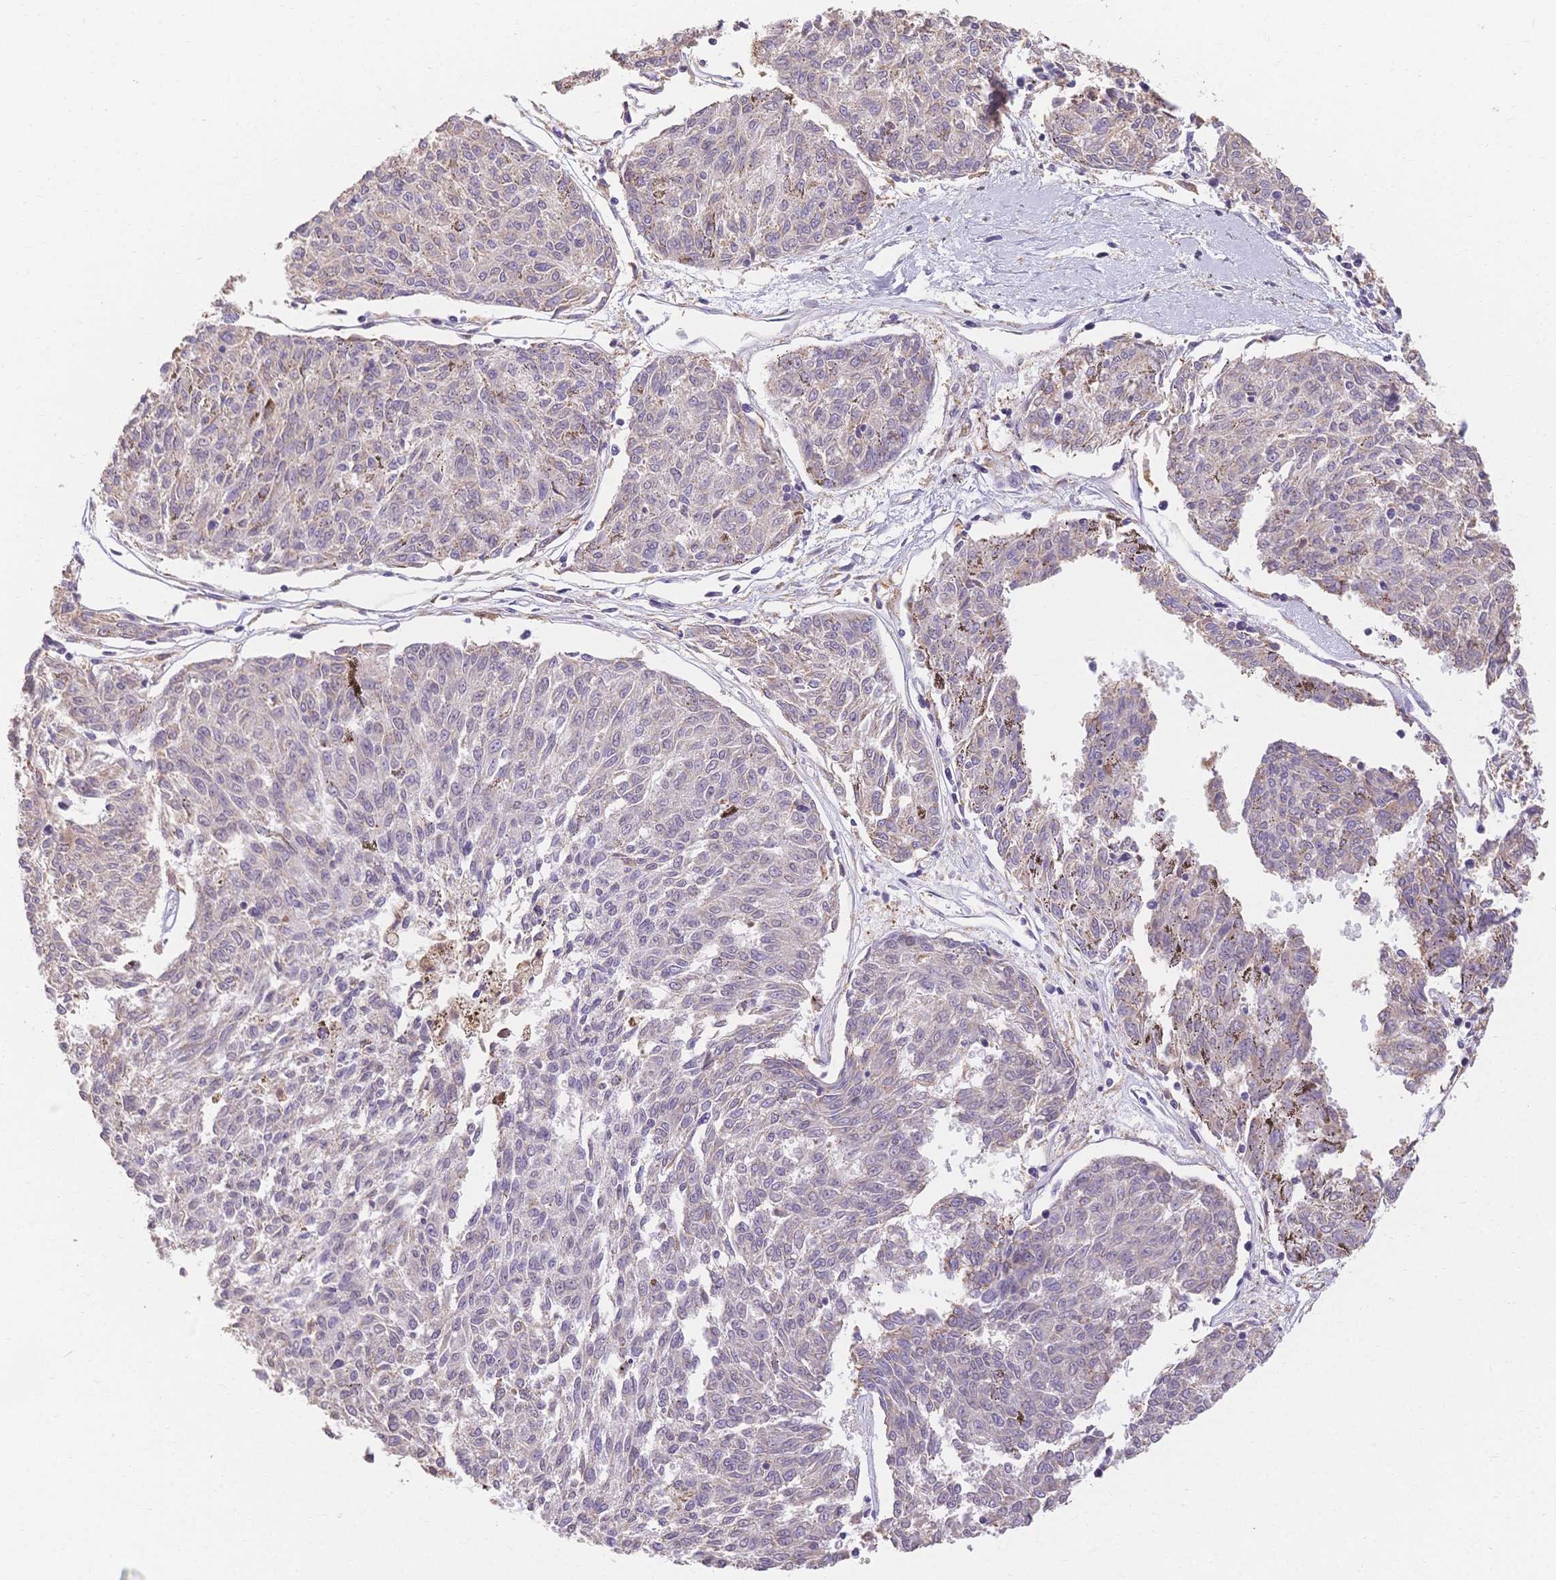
{"staining": {"intensity": "negative", "quantity": "none", "location": "none"}, "tissue": "melanoma", "cell_type": "Tumor cells", "image_type": "cancer", "snomed": [{"axis": "morphology", "description": "Malignant melanoma, NOS"}, {"axis": "topography", "description": "Skin"}], "caption": "DAB (3,3'-diaminobenzidine) immunohistochemical staining of human malignant melanoma shows no significant staining in tumor cells. Nuclei are stained in blue.", "gene": "HS3ST5", "patient": {"sex": "female", "age": 72}}